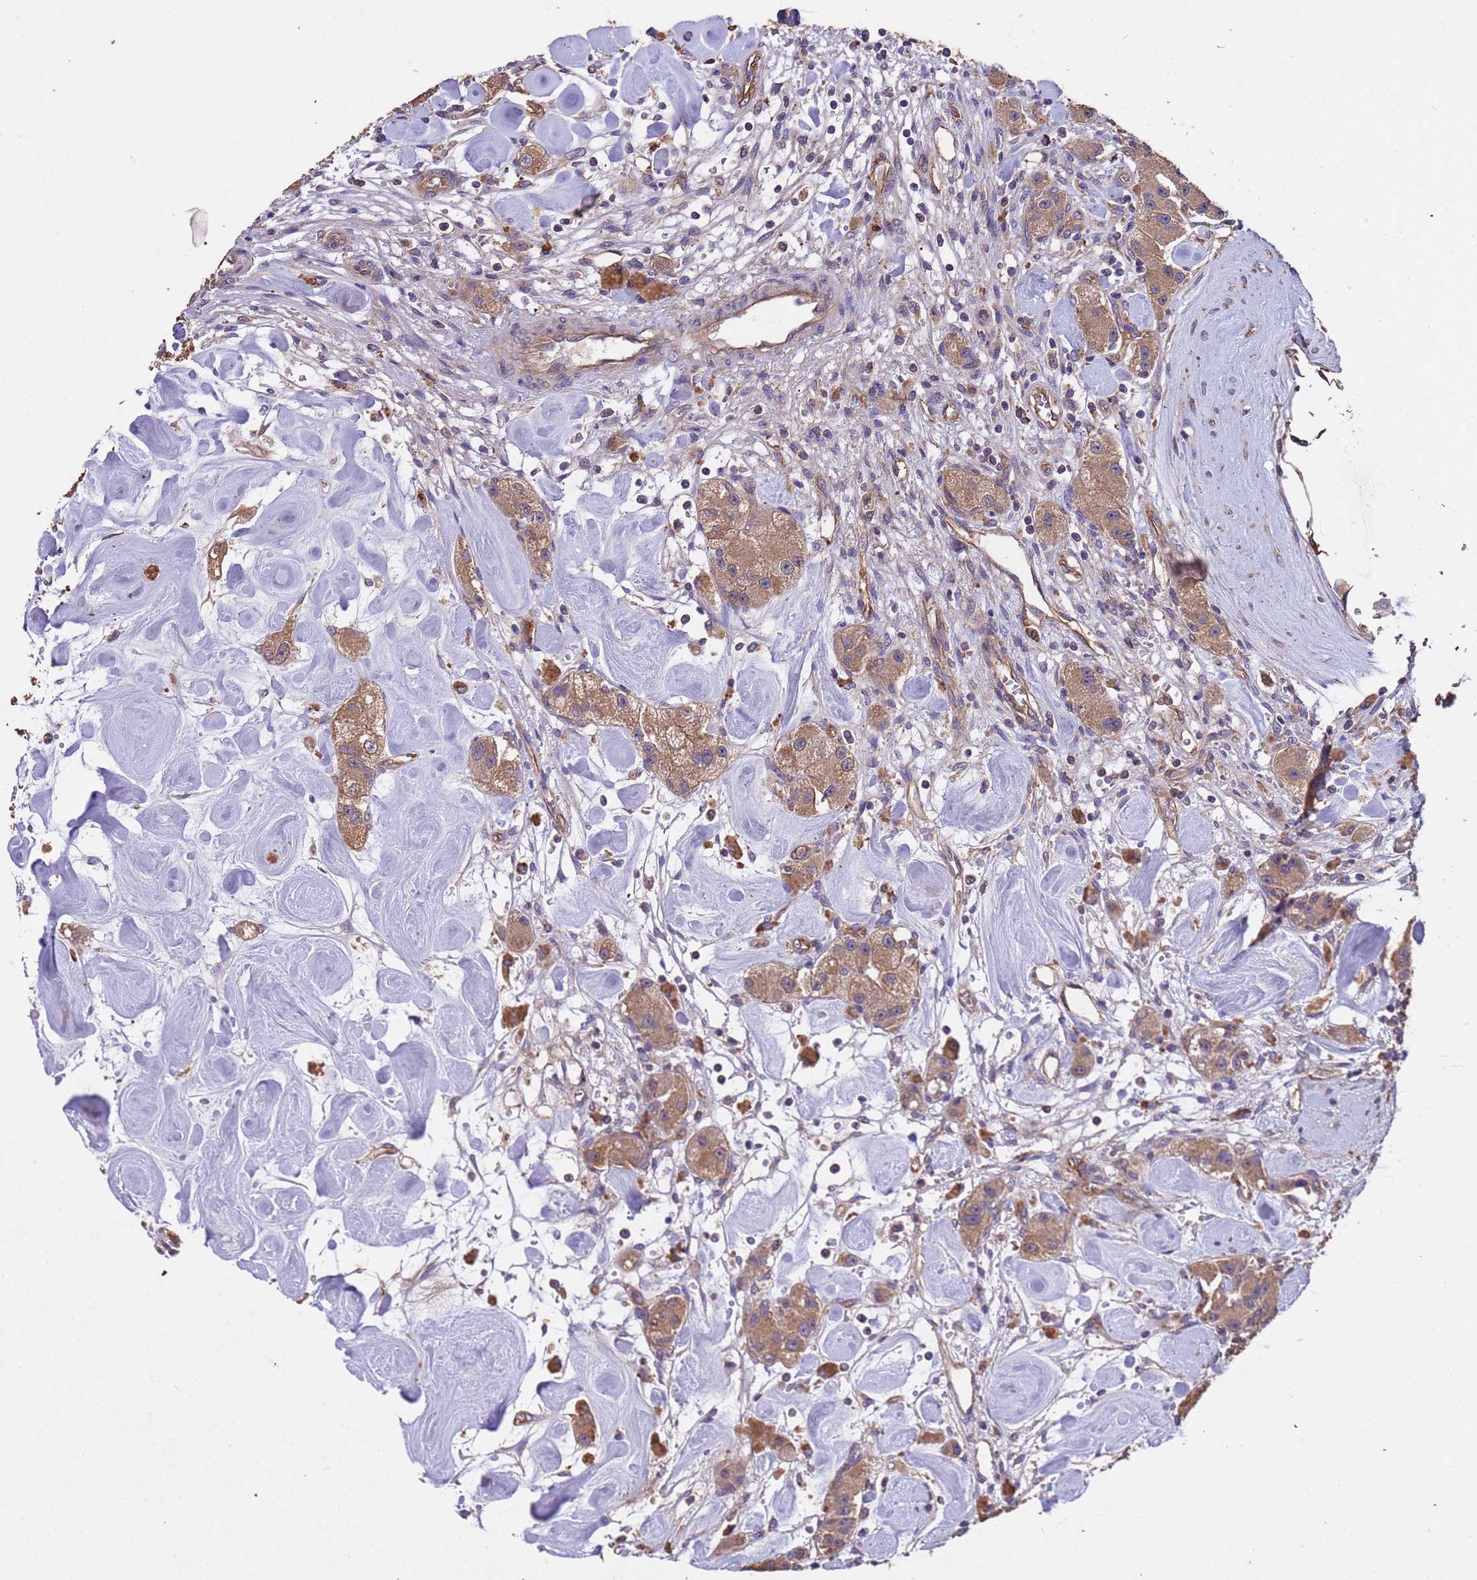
{"staining": {"intensity": "moderate", "quantity": ">75%", "location": "cytoplasmic/membranous"}, "tissue": "carcinoid", "cell_type": "Tumor cells", "image_type": "cancer", "snomed": [{"axis": "morphology", "description": "Carcinoid, malignant, NOS"}, {"axis": "topography", "description": "Pancreas"}], "caption": "Immunohistochemistry (IHC) (DAB (3,3'-diaminobenzidine)) staining of carcinoid (malignant) reveals moderate cytoplasmic/membranous protein positivity in about >75% of tumor cells. (DAB IHC with brightfield microscopy, high magnification).", "gene": "MTX3", "patient": {"sex": "male", "age": 41}}